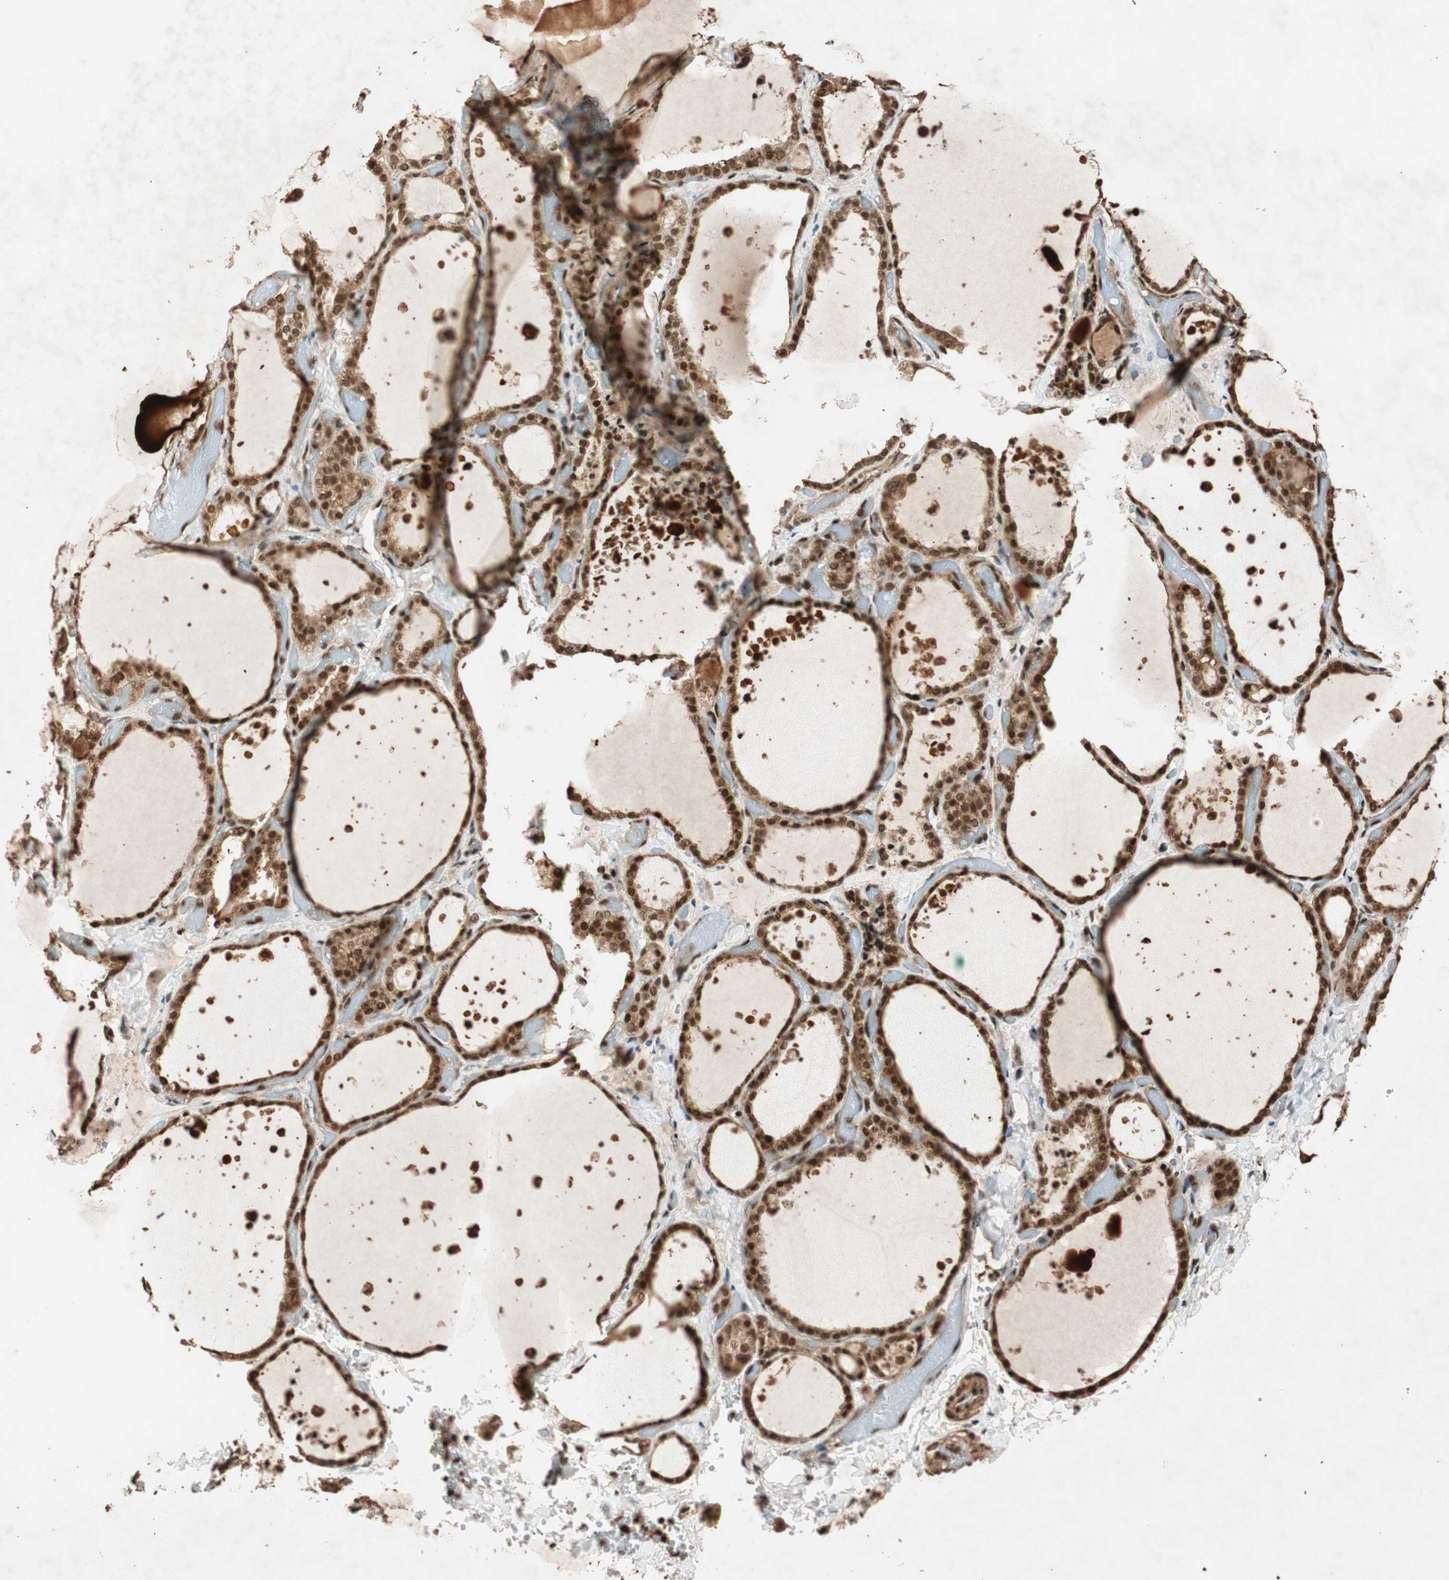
{"staining": {"intensity": "strong", "quantity": ">75%", "location": "cytoplasmic/membranous,nuclear"}, "tissue": "thyroid gland", "cell_type": "Glandular cells", "image_type": "normal", "snomed": [{"axis": "morphology", "description": "Normal tissue, NOS"}, {"axis": "topography", "description": "Thyroid gland"}], "caption": "Immunohistochemistry histopathology image of unremarkable thyroid gland: thyroid gland stained using IHC demonstrates high levels of strong protein expression localized specifically in the cytoplasmic/membranous,nuclear of glandular cells, appearing as a cytoplasmic/membranous,nuclear brown color.", "gene": "ALKBH5", "patient": {"sex": "female", "age": 44}}